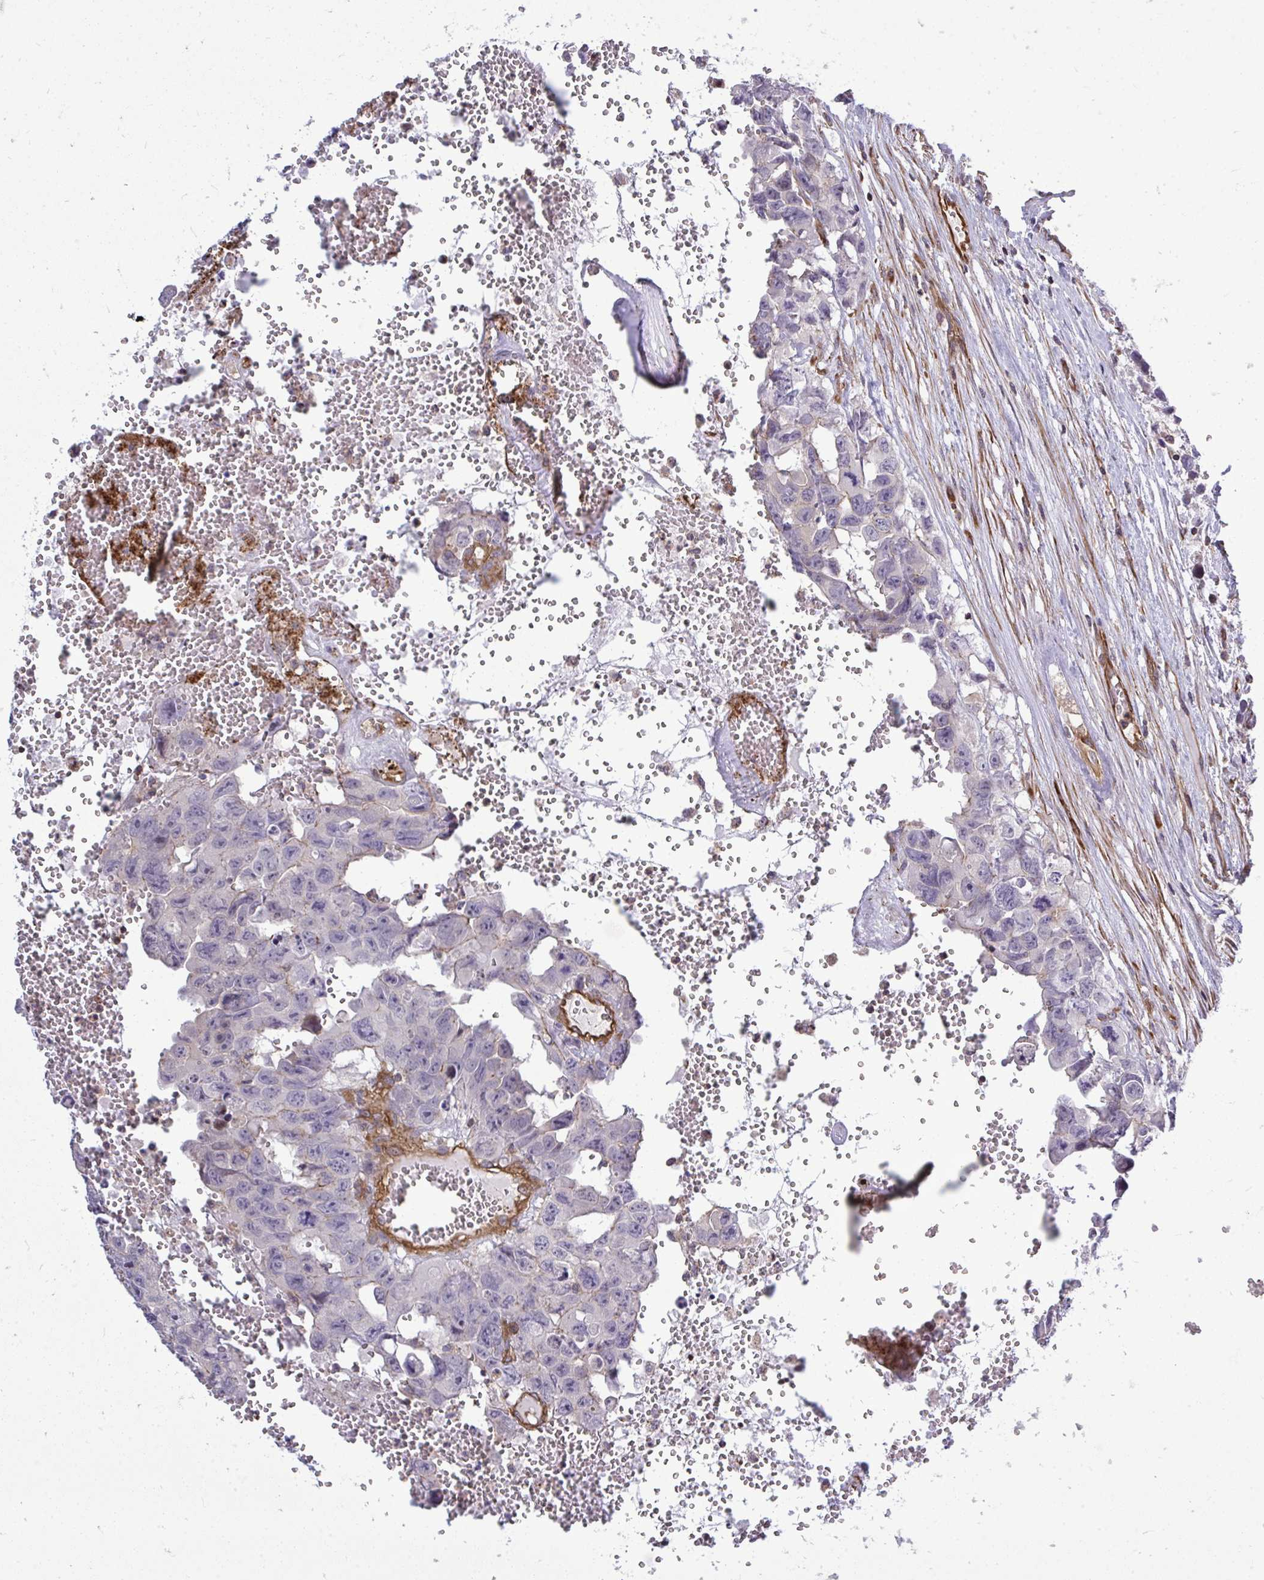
{"staining": {"intensity": "negative", "quantity": "none", "location": "none"}, "tissue": "testis cancer", "cell_type": "Tumor cells", "image_type": "cancer", "snomed": [{"axis": "morphology", "description": "Seminoma, NOS"}, {"axis": "topography", "description": "Testis"}], "caption": "High magnification brightfield microscopy of testis seminoma stained with DAB (brown) and counterstained with hematoxylin (blue): tumor cells show no significant staining.", "gene": "FUT10", "patient": {"sex": "male", "age": 26}}